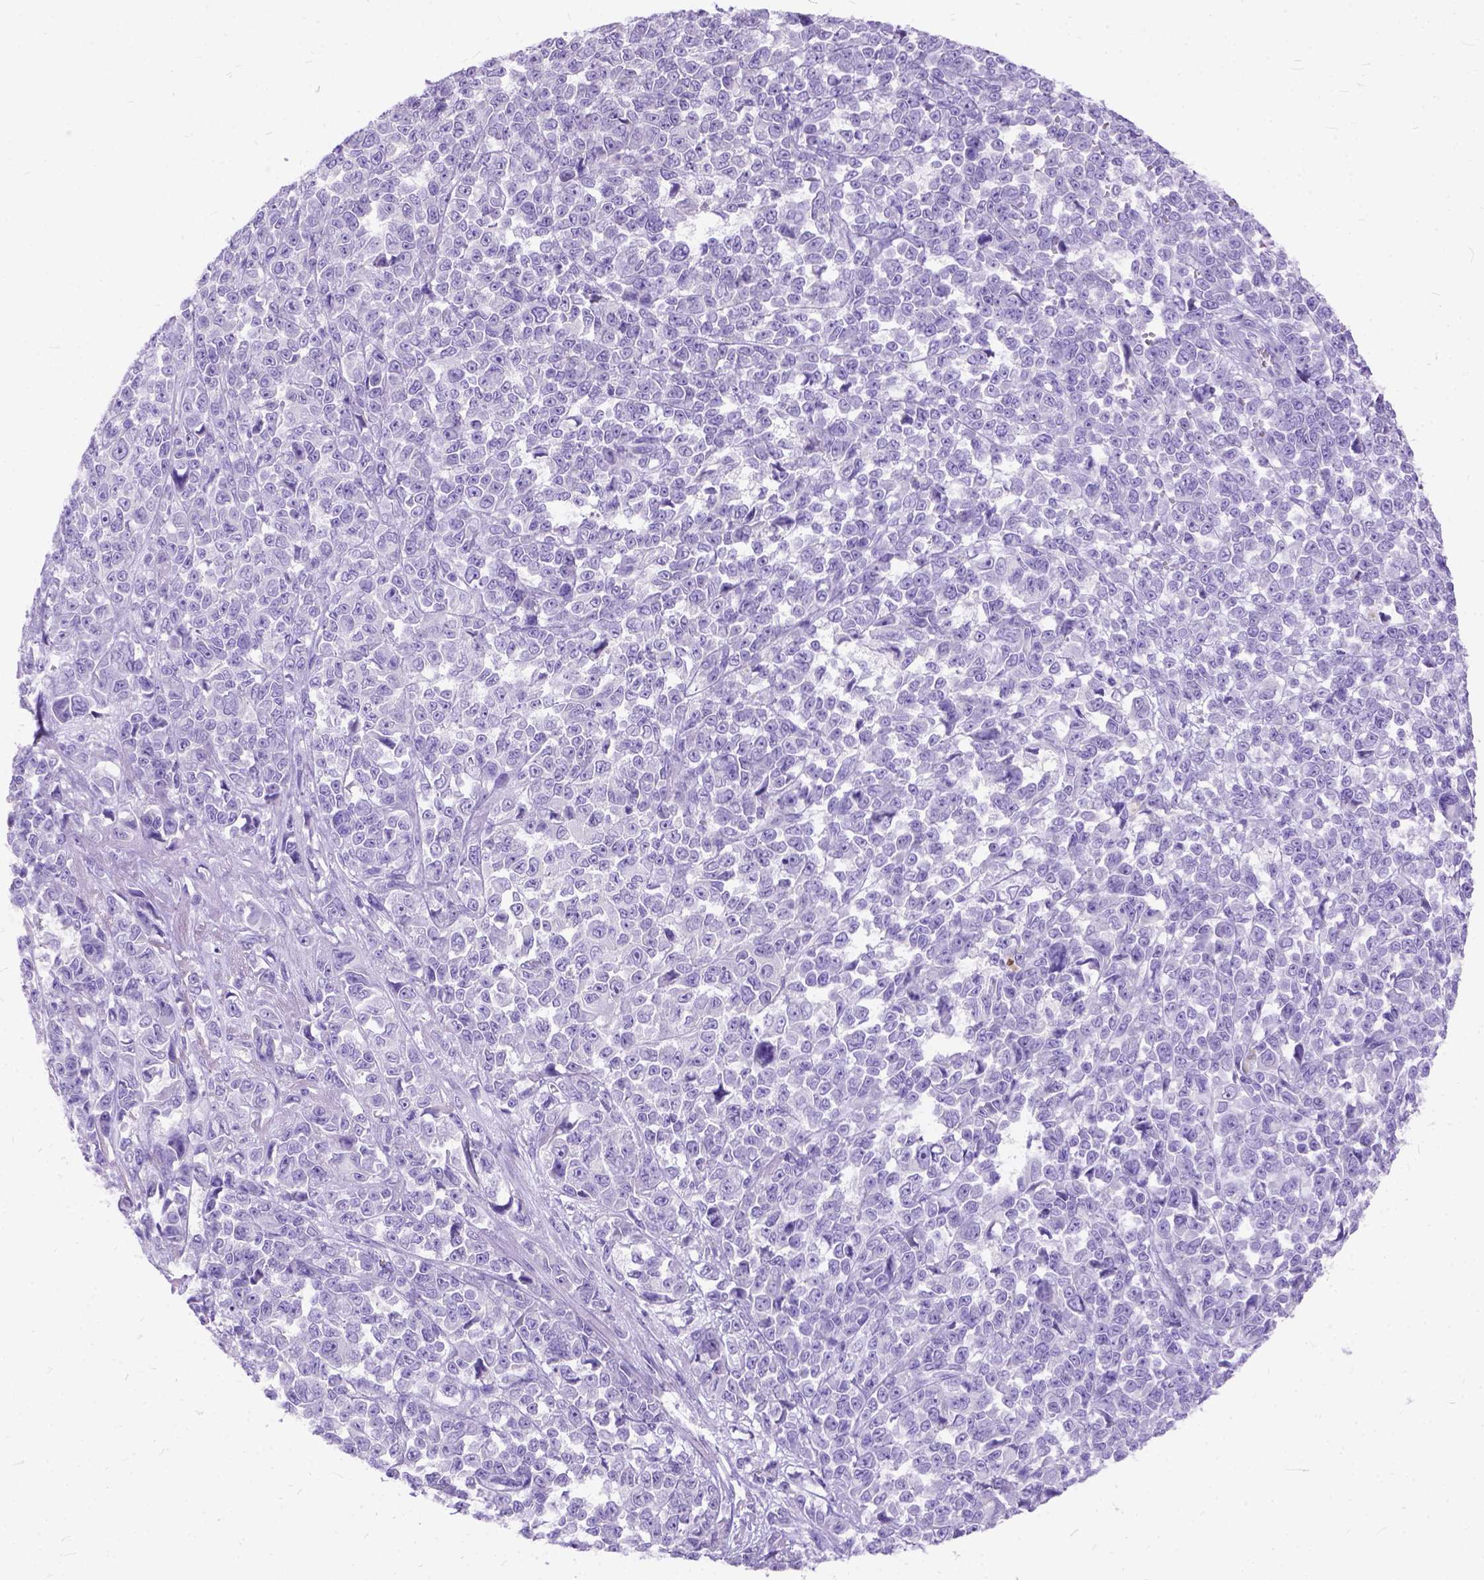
{"staining": {"intensity": "negative", "quantity": "none", "location": "none"}, "tissue": "melanoma", "cell_type": "Tumor cells", "image_type": "cancer", "snomed": [{"axis": "morphology", "description": "Malignant melanoma, NOS"}, {"axis": "topography", "description": "Skin"}], "caption": "There is no significant positivity in tumor cells of melanoma. Nuclei are stained in blue.", "gene": "C1QTNF3", "patient": {"sex": "female", "age": 95}}